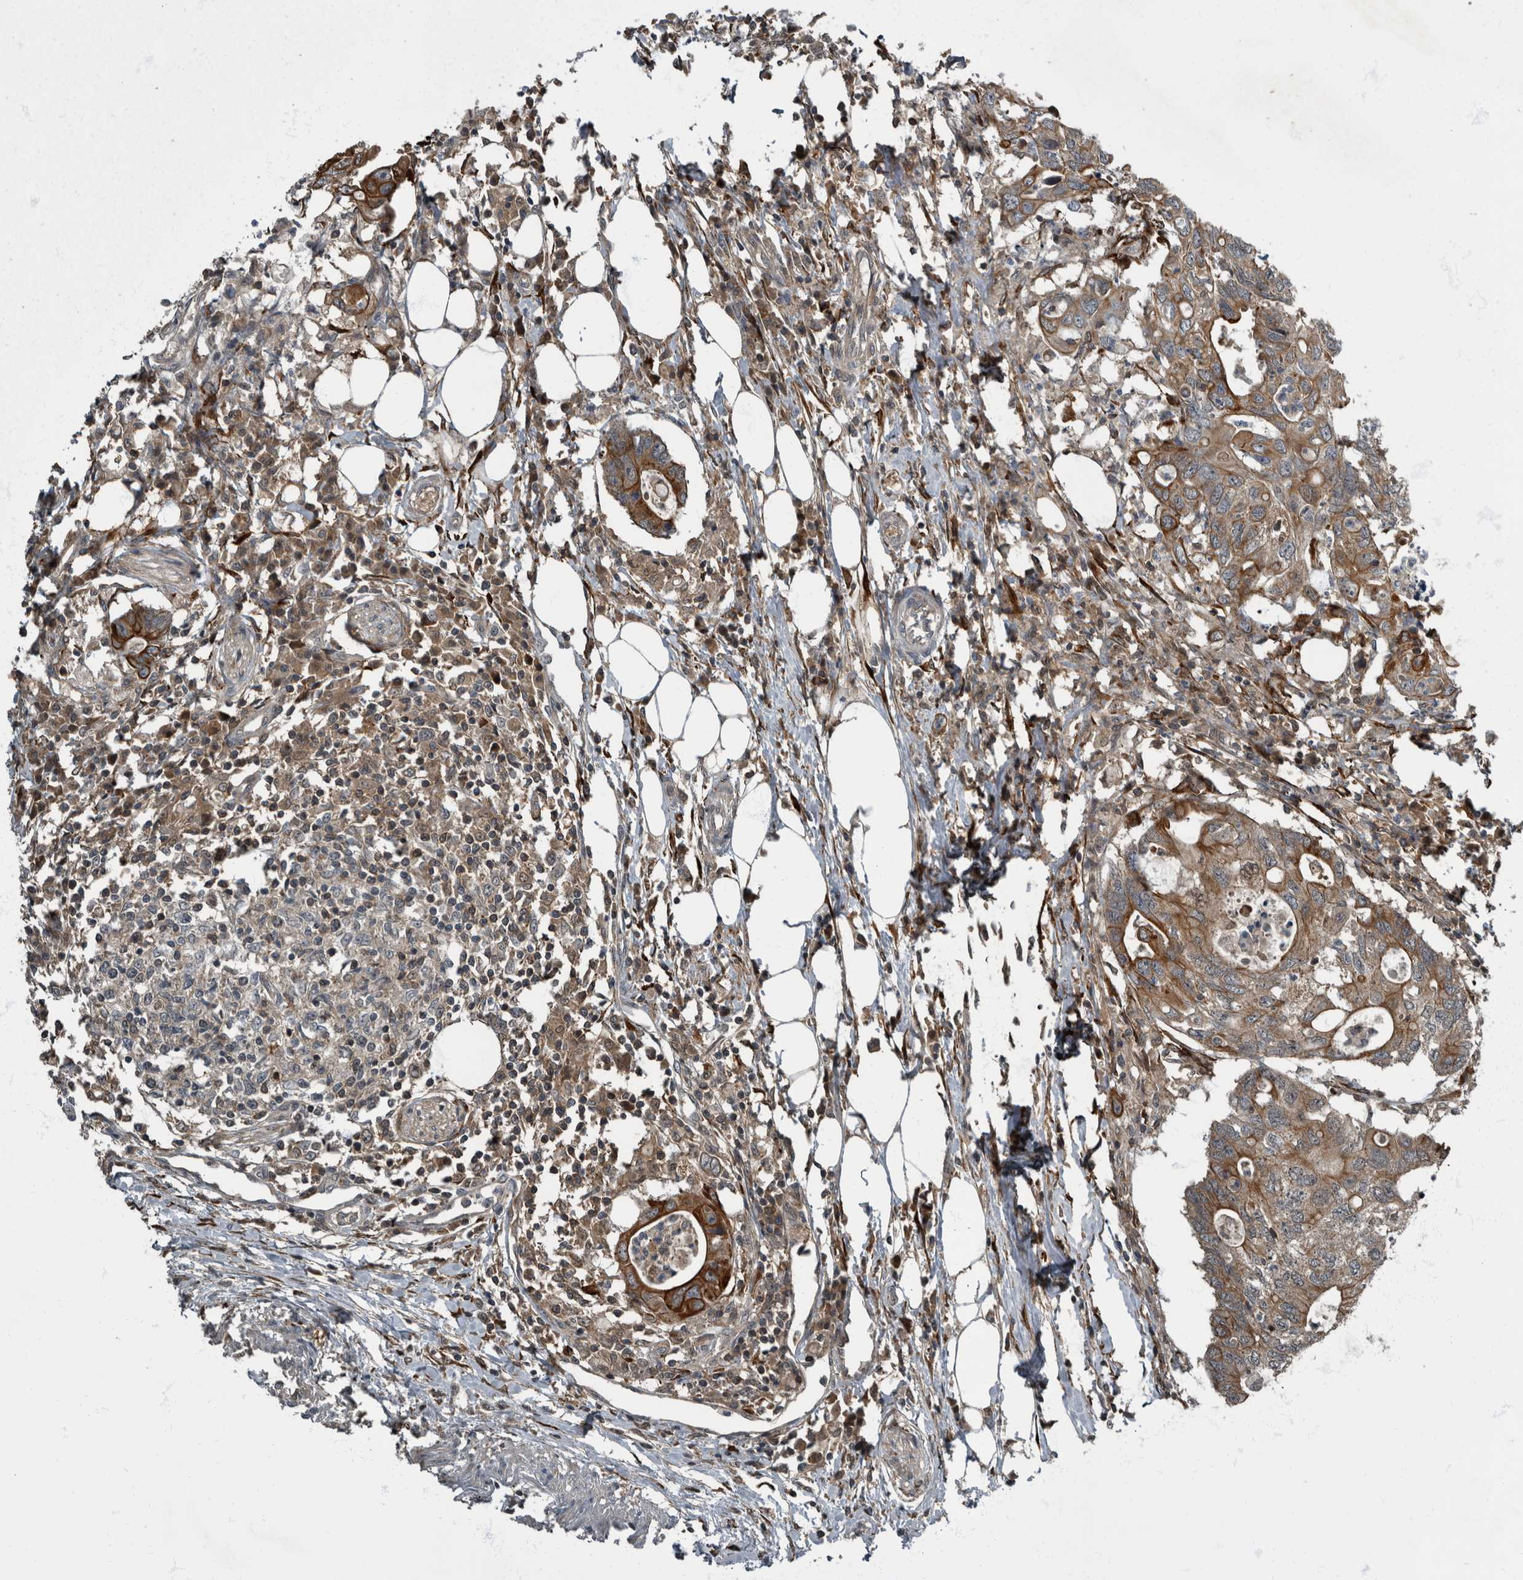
{"staining": {"intensity": "moderate", "quantity": ">75%", "location": "cytoplasmic/membranous"}, "tissue": "colorectal cancer", "cell_type": "Tumor cells", "image_type": "cancer", "snomed": [{"axis": "morphology", "description": "Adenocarcinoma, NOS"}, {"axis": "topography", "description": "Colon"}], "caption": "Colorectal adenocarcinoma stained for a protein displays moderate cytoplasmic/membranous positivity in tumor cells. (DAB IHC, brown staining for protein, blue staining for nuclei).", "gene": "RABGGTB", "patient": {"sex": "male", "age": 71}}